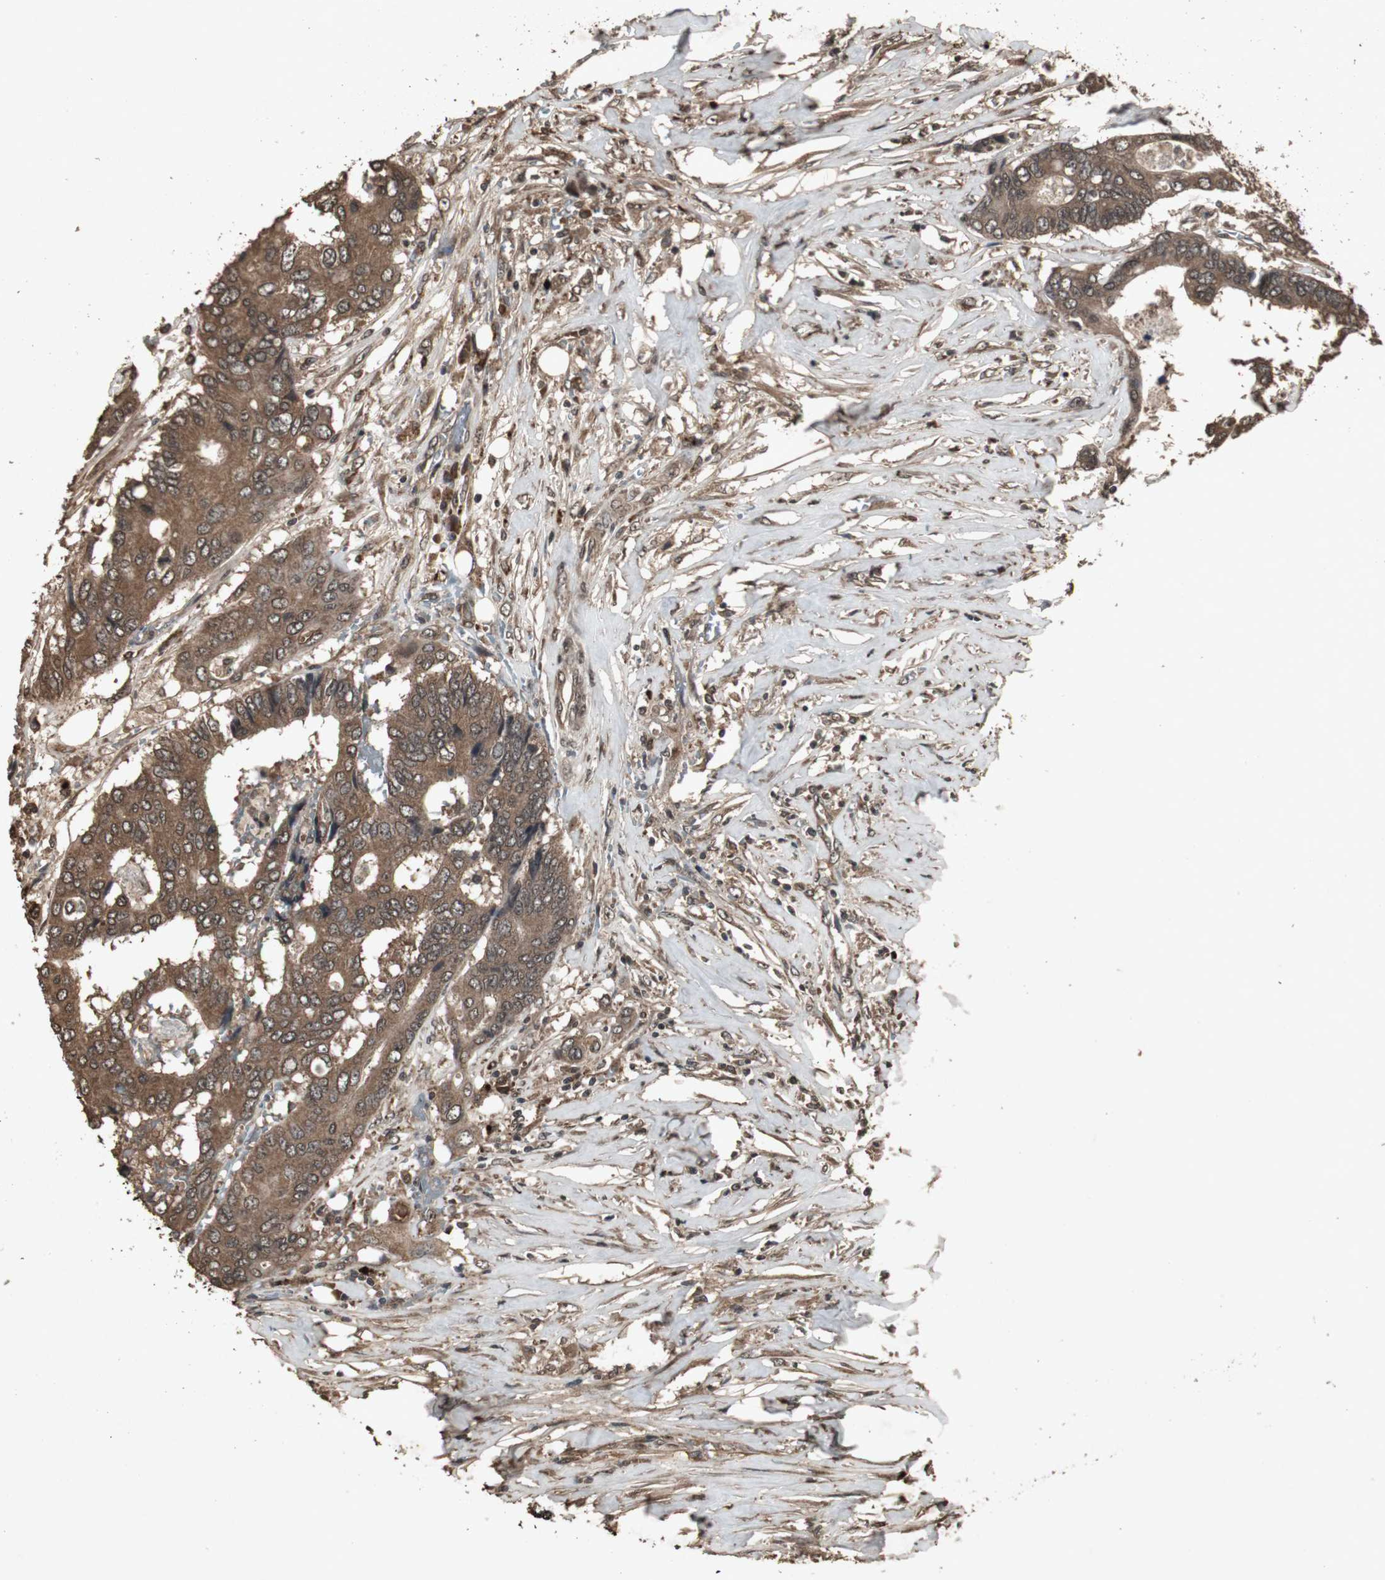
{"staining": {"intensity": "moderate", "quantity": ">75%", "location": "cytoplasmic/membranous"}, "tissue": "colorectal cancer", "cell_type": "Tumor cells", "image_type": "cancer", "snomed": [{"axis": "morphology", "description": "Adenocarcinoma, NOS"}, {"axis": "topography", "description": "Rectum"}], "caption": "Colorectal cancer (adenocarcinoma) tissue exhibits moderate cytoplasmic/membranous staining in approximately >75% of tumor cells", "gene": "EMX1", "patient": {"sex": "male", "age": 55}}